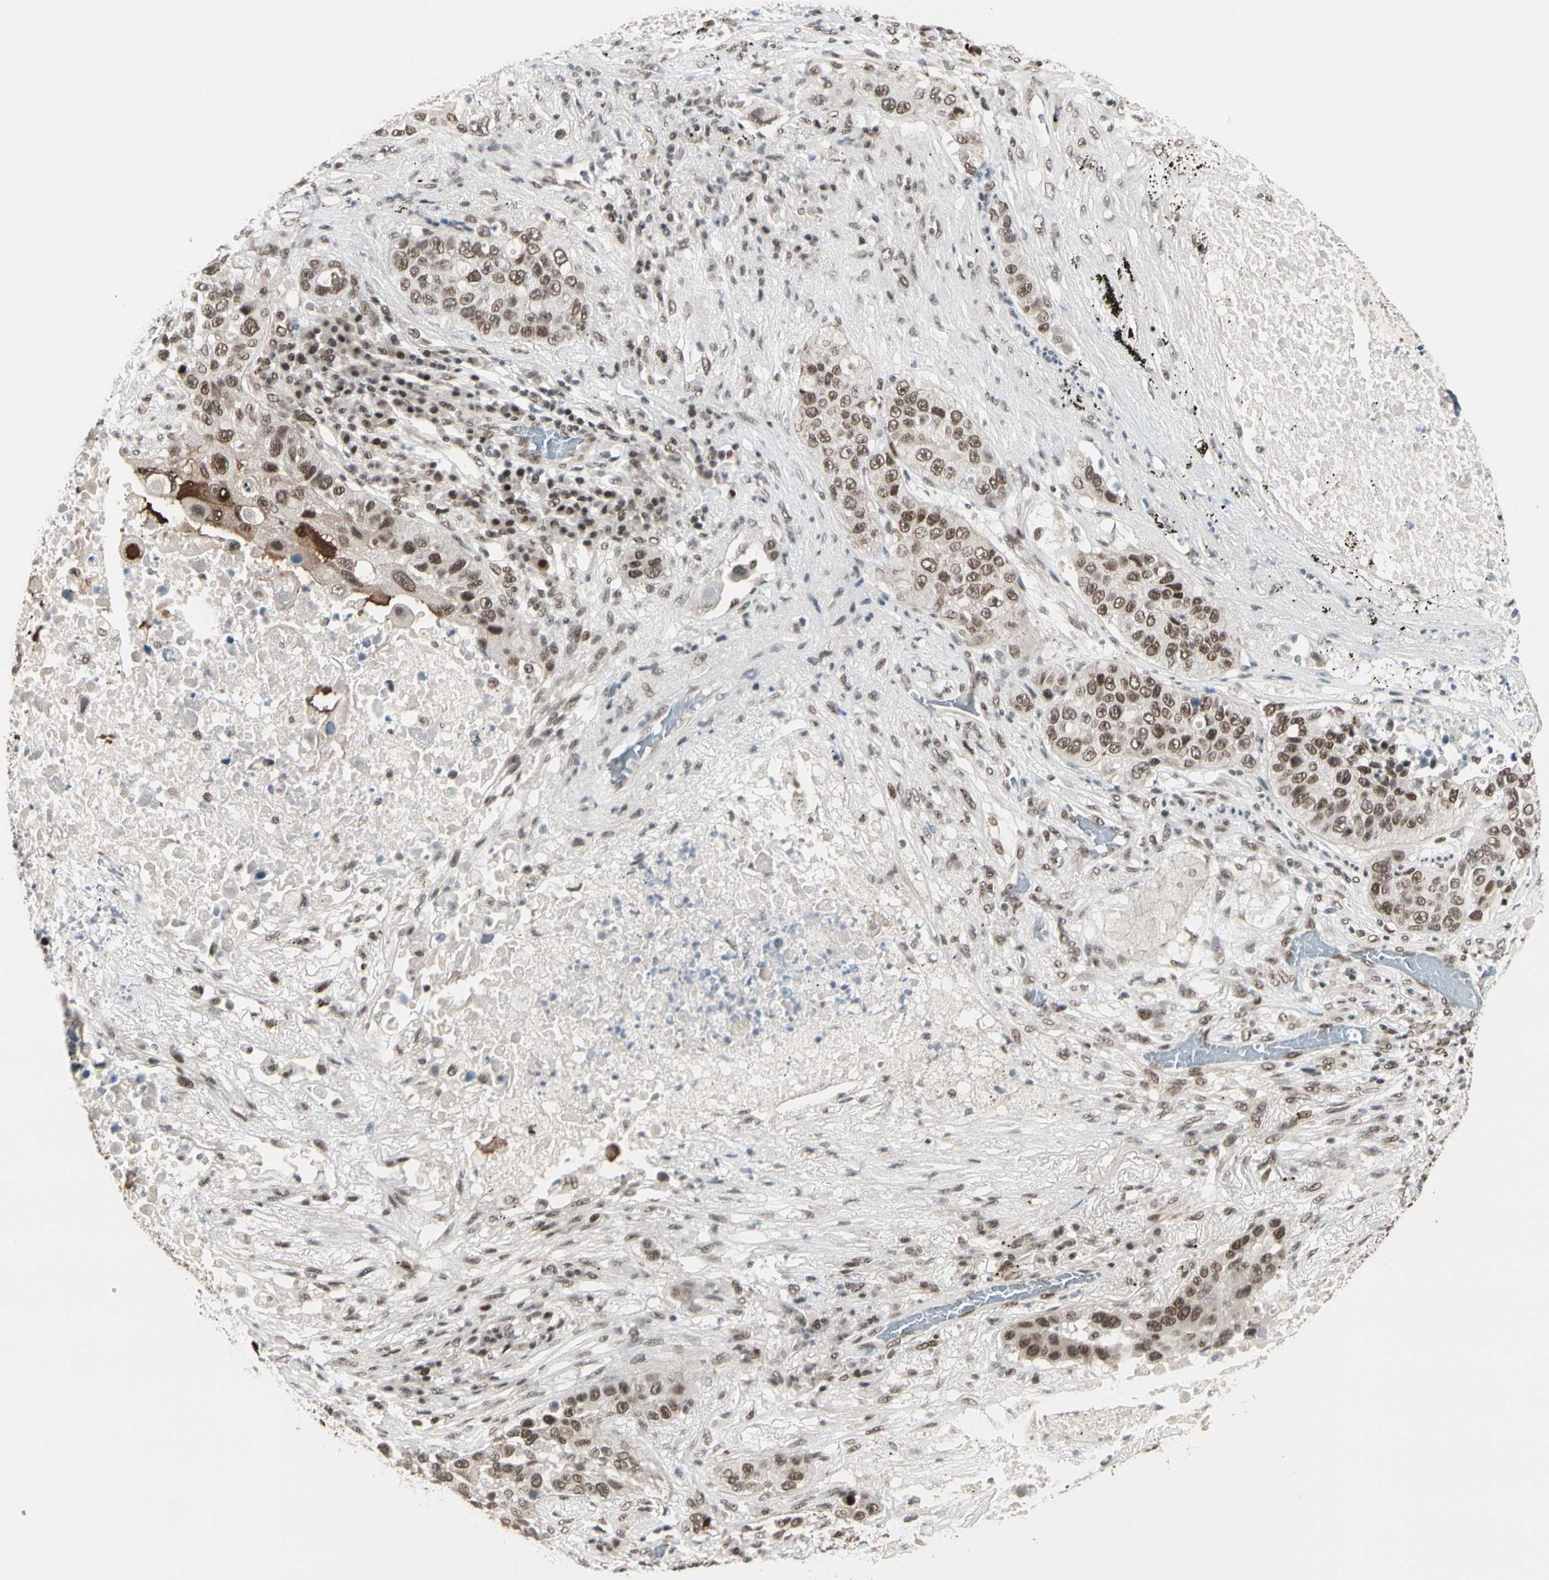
{"staining": {"intensity": "moderate", "quantity": ">75%", "location": "nuclear"}, "tissue": "lung cancer", "cell_type": "Tumor cells", "image_type": "cancer", "snomed": [{"axis": "morphology", "description": "Squamous cell carcinoma, NOS"}, {"axis": "topography", "description": "Lung"}], "caption": "Tumor cells show moderate nuclear positivity in approximately >75% of cells in squamous cell carcinoma (lung).", "gene": "CHAMP1", "patient": {"sex": "male", "age": 57}}